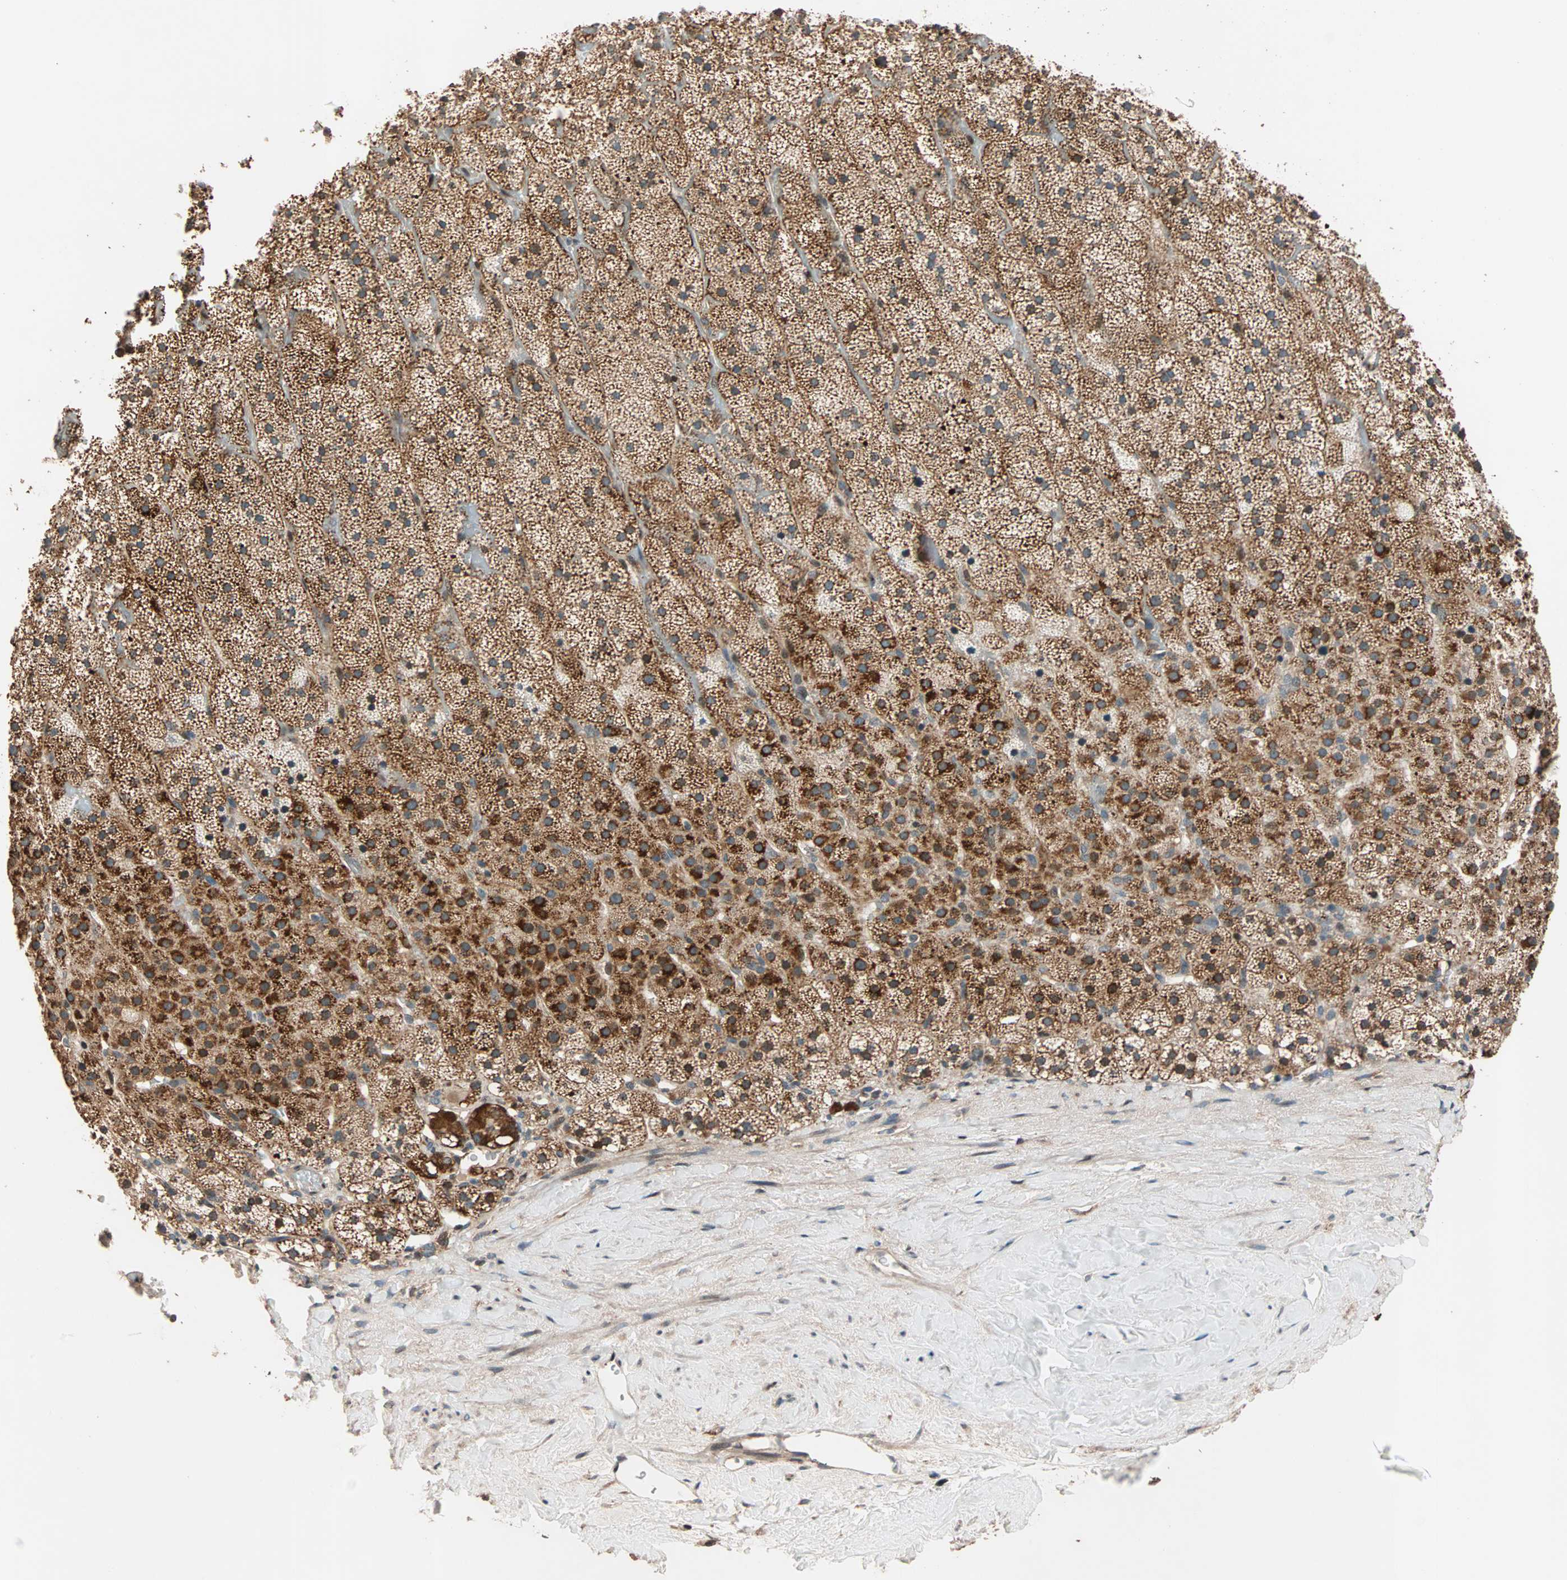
{"staining": {"intensity": "strong", "quantity": ">75%", "location": "cytoplasmic/membranous"}, "tissue": "adrenal gland", "cell_type": "Glandular cells", "image_type": "normal", "snomed": [{"axis": "morphology", "description": "Normal tissue, NOS"}, {"axis": "topography", "description": "Adrenal gland"}], "caption": "Immunohistochemical staining of benign human adrenal gland displays high levels of strong cytoplasmic/membranous expression in approximately >75% of glandular cells.", "gene": "HECW1", "patient": {"sex": "male", "age": 35}}